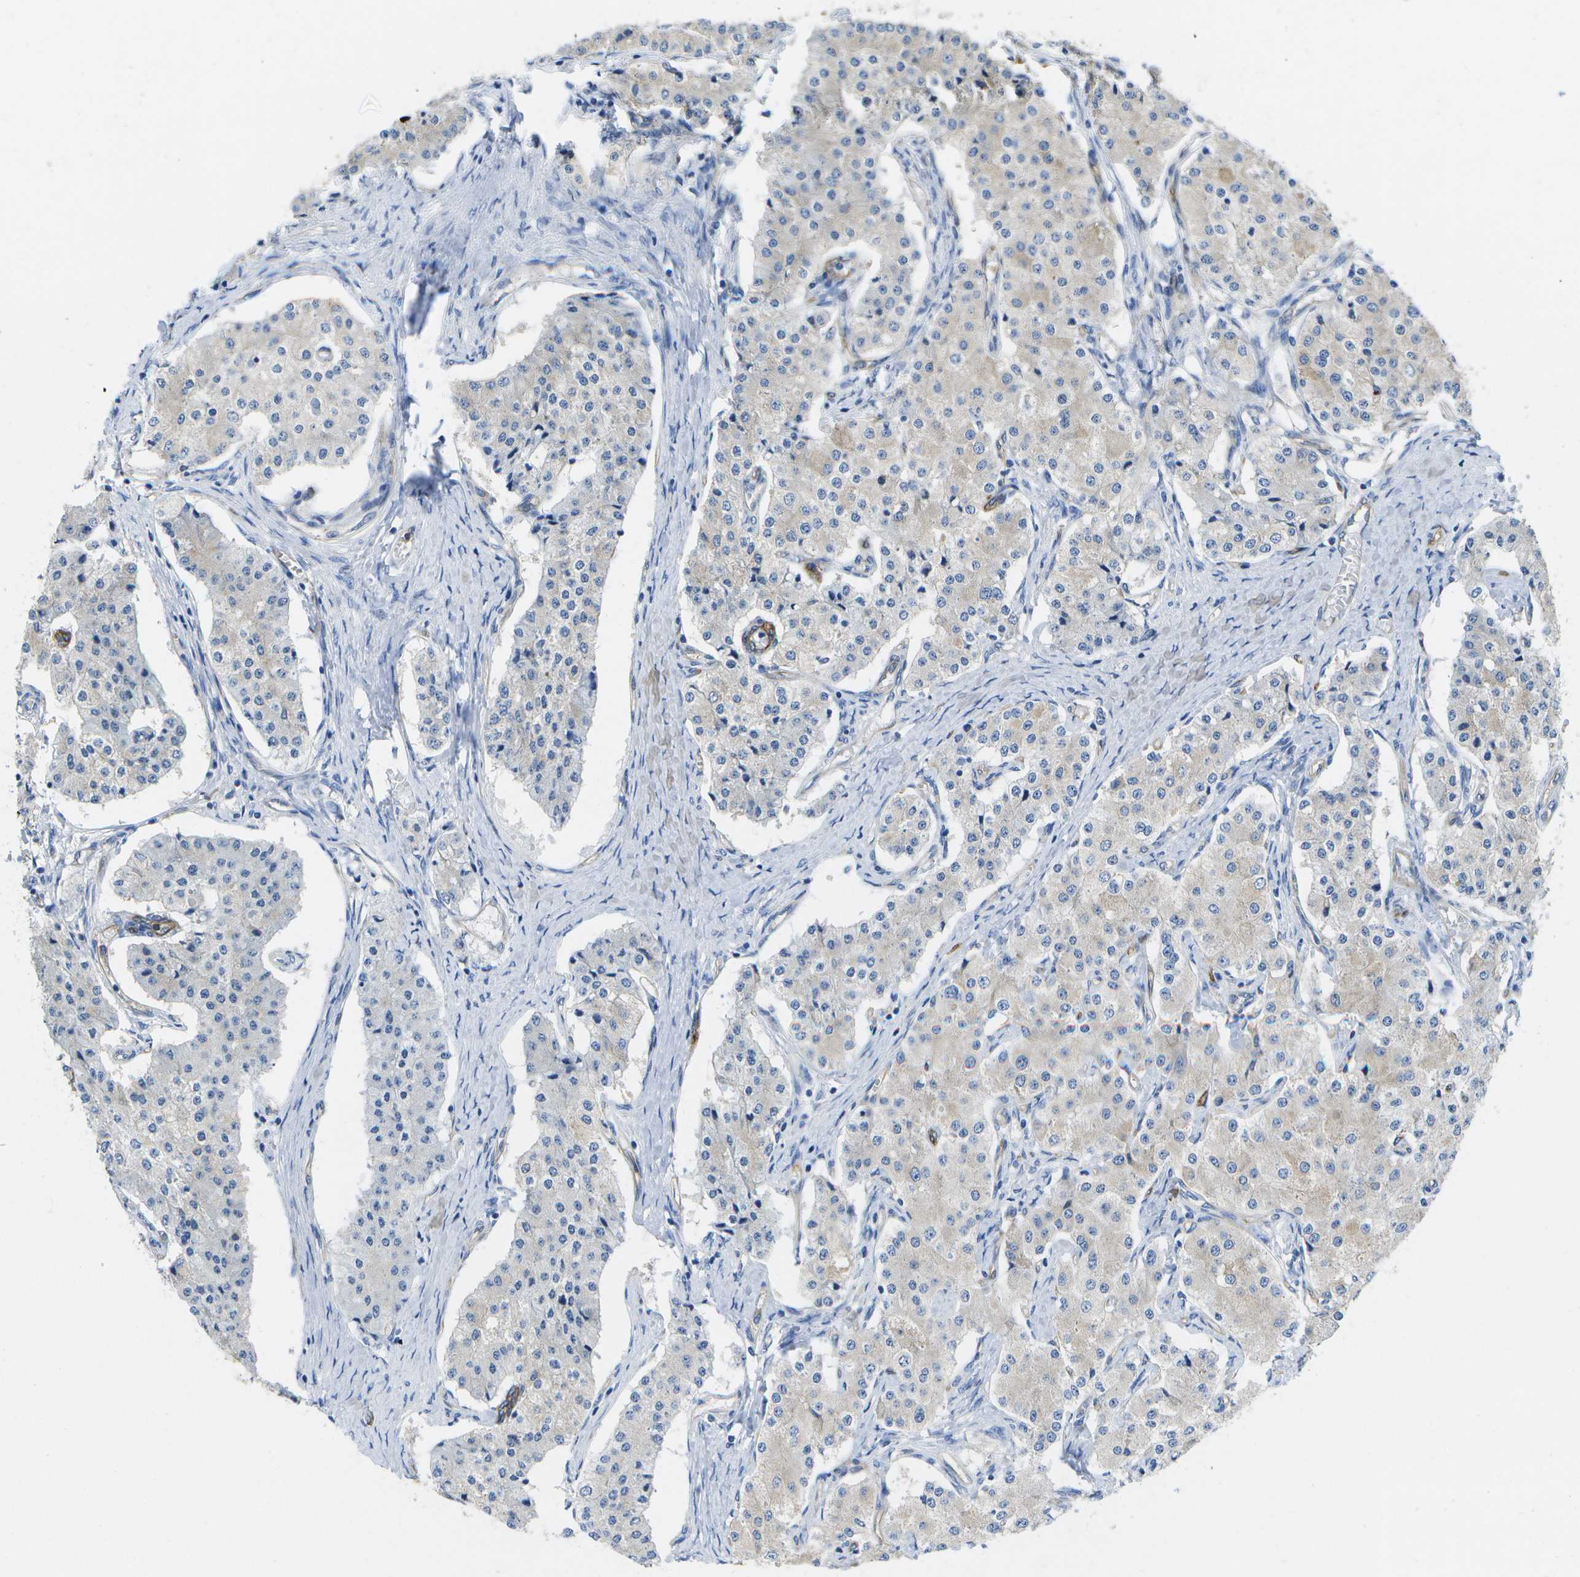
{"staining": {"intensity": "negative", "quantity": "none", "location": "none"}, "tissue": "carcinoid", "cell_type": "Tumor cells", "image_type": "cancer", "snomed": [{"axis": "morphology", "description": "Carcinoid, malignant, NOS"}, {"axis": "topography", "description": "Colon"}], "caption": "Protein analysis of carcinoid exhibits no significant positivity in tumor cells.", "gene": "DYSF", "patient": {"sex": "female", "age": 52}}